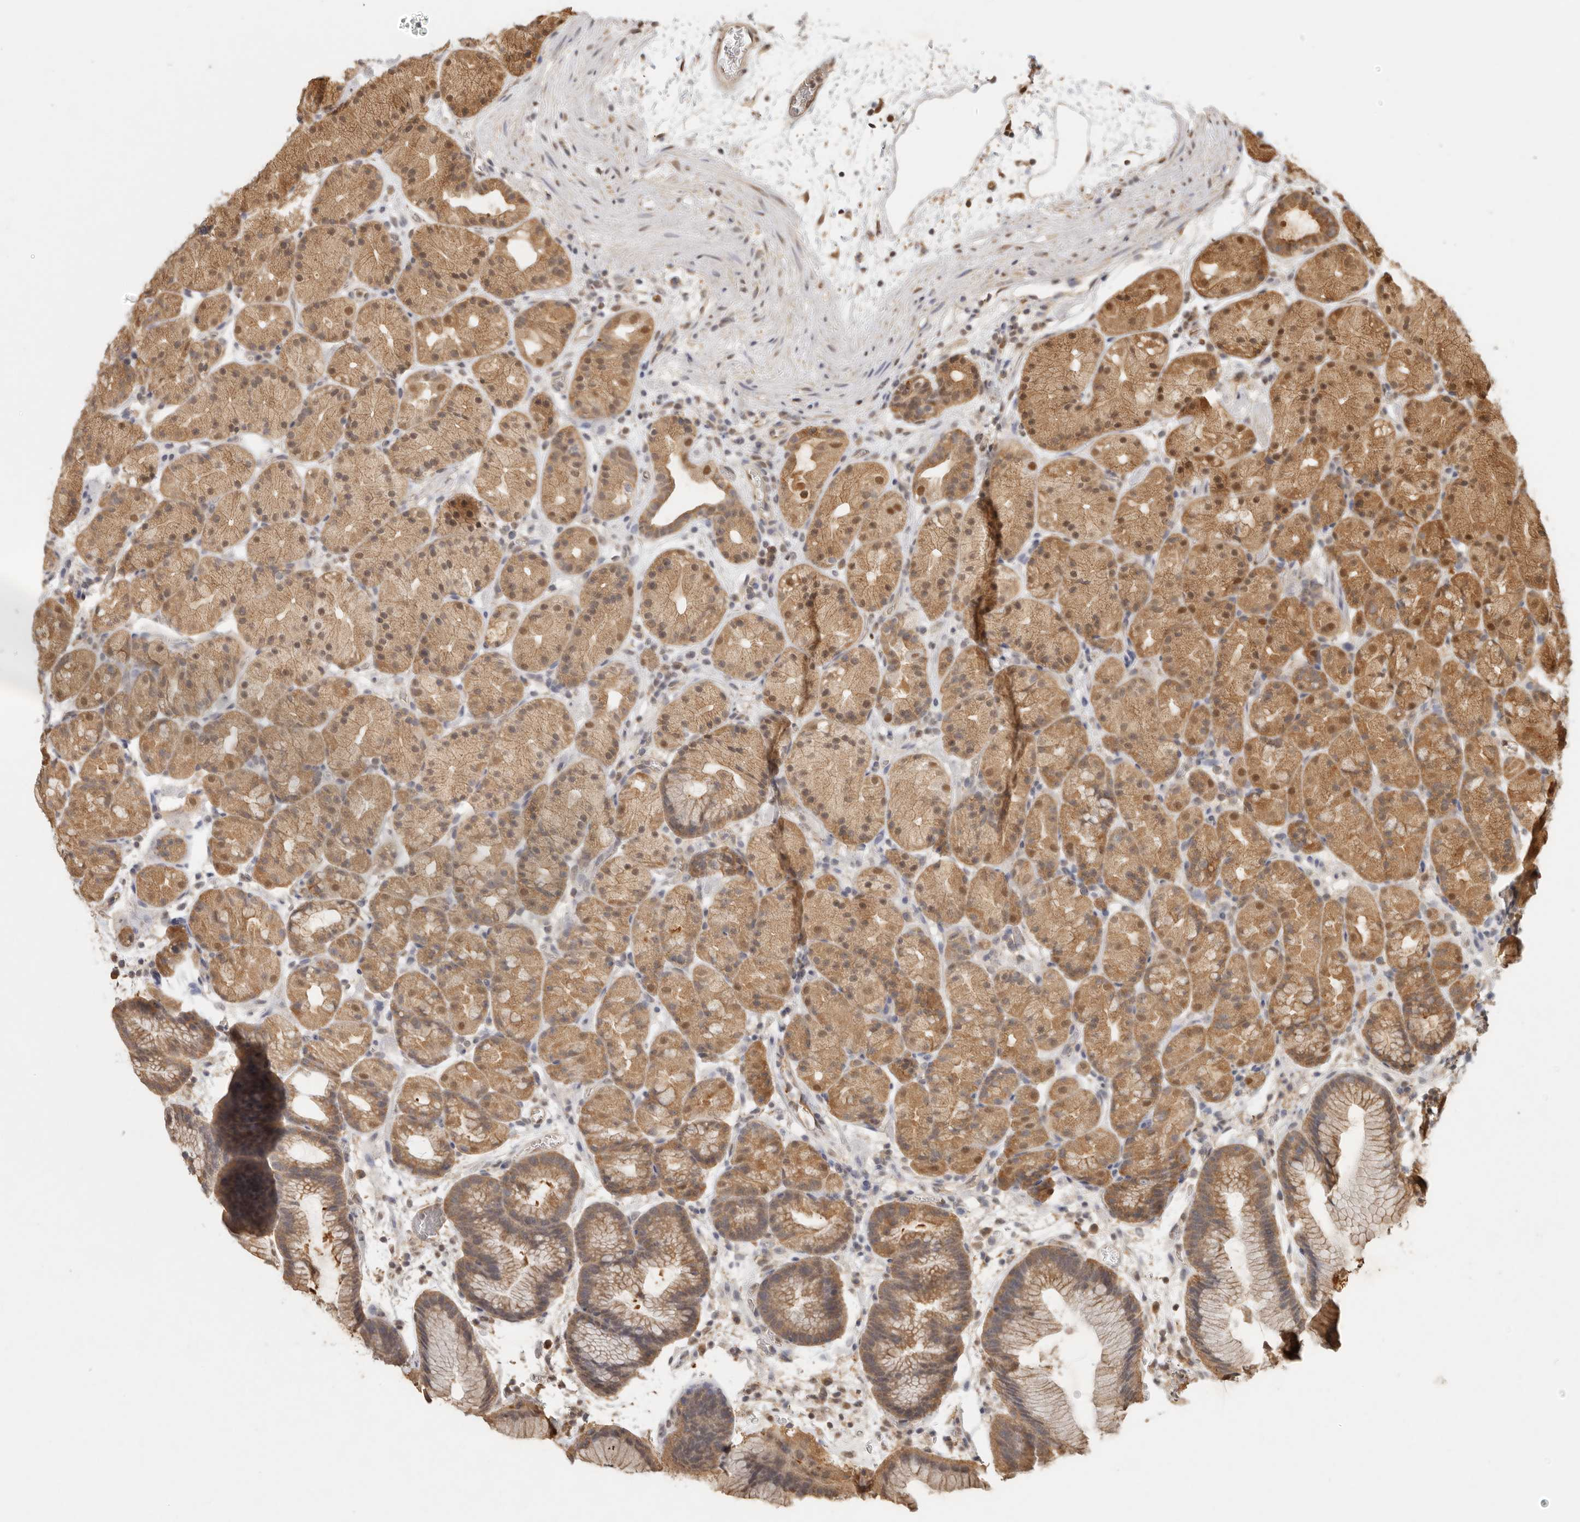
{"staining": {"intensity": "moderate", "quantity": ">75%", "location": "cytoplasmic/membranous,nuclear"}, "tissue": "stomach", "cell_type": "Glandular cells", "image_type": "normal", "snomed": [{"axis": "morphology", "description": "Normal tissue, NOS"}, {"axis": "topography", "description": "Stomach, upper"}], "caption": "Immunohistochemical staining of benign stomach demonstrates moderate cytoplasmic/membranous,nuclear protein expression in approximately >75% of glandular cells. (Stains: DAB in brown, nuclei in blue, Microscopy: brightfield microscopy at high magnification).", "gene": "PSMA5", "patient": {"sex": "male", "age": 48}}